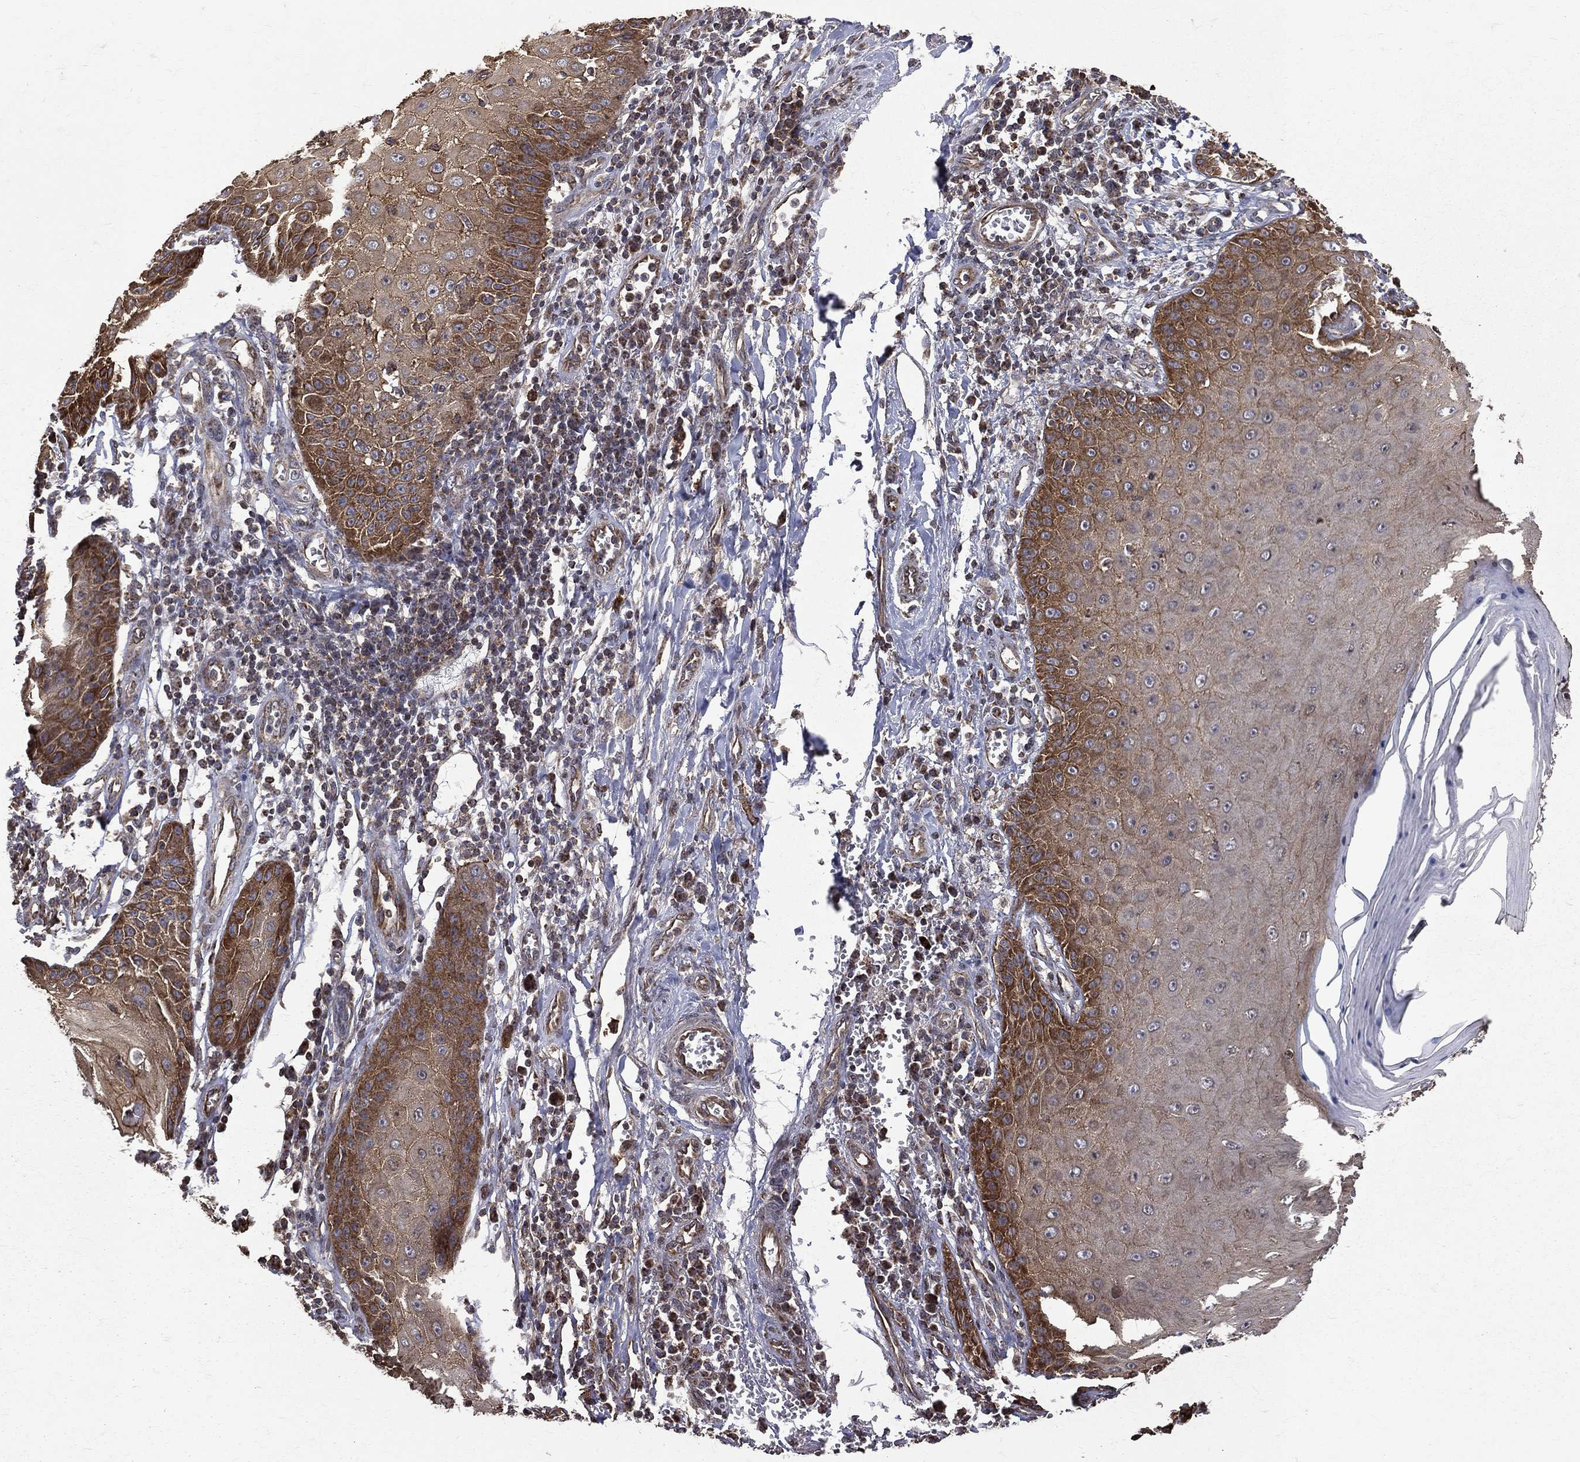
{"staining": {"intensity": "strong", "quantity": "<25%", "location": "cytoplasmic/membranous"}, "tissue": "skin cancer", "cell_type": "Tumor cells", "image_type": "cancer", "snomed": [{"axis": "morphology", "description": "Squamous cell carcinoma, NOS"}, {"axis": "topography", "description": "Skin"}], "caption": "Immunohistochemical staining of human skin squamous cell carcinoma reveals strong cytoplasmic/membranous protein staining in approximately <25% of tumor cells.", "gene": "RPGR", "patient": {"sex": "male", "age": 70}}